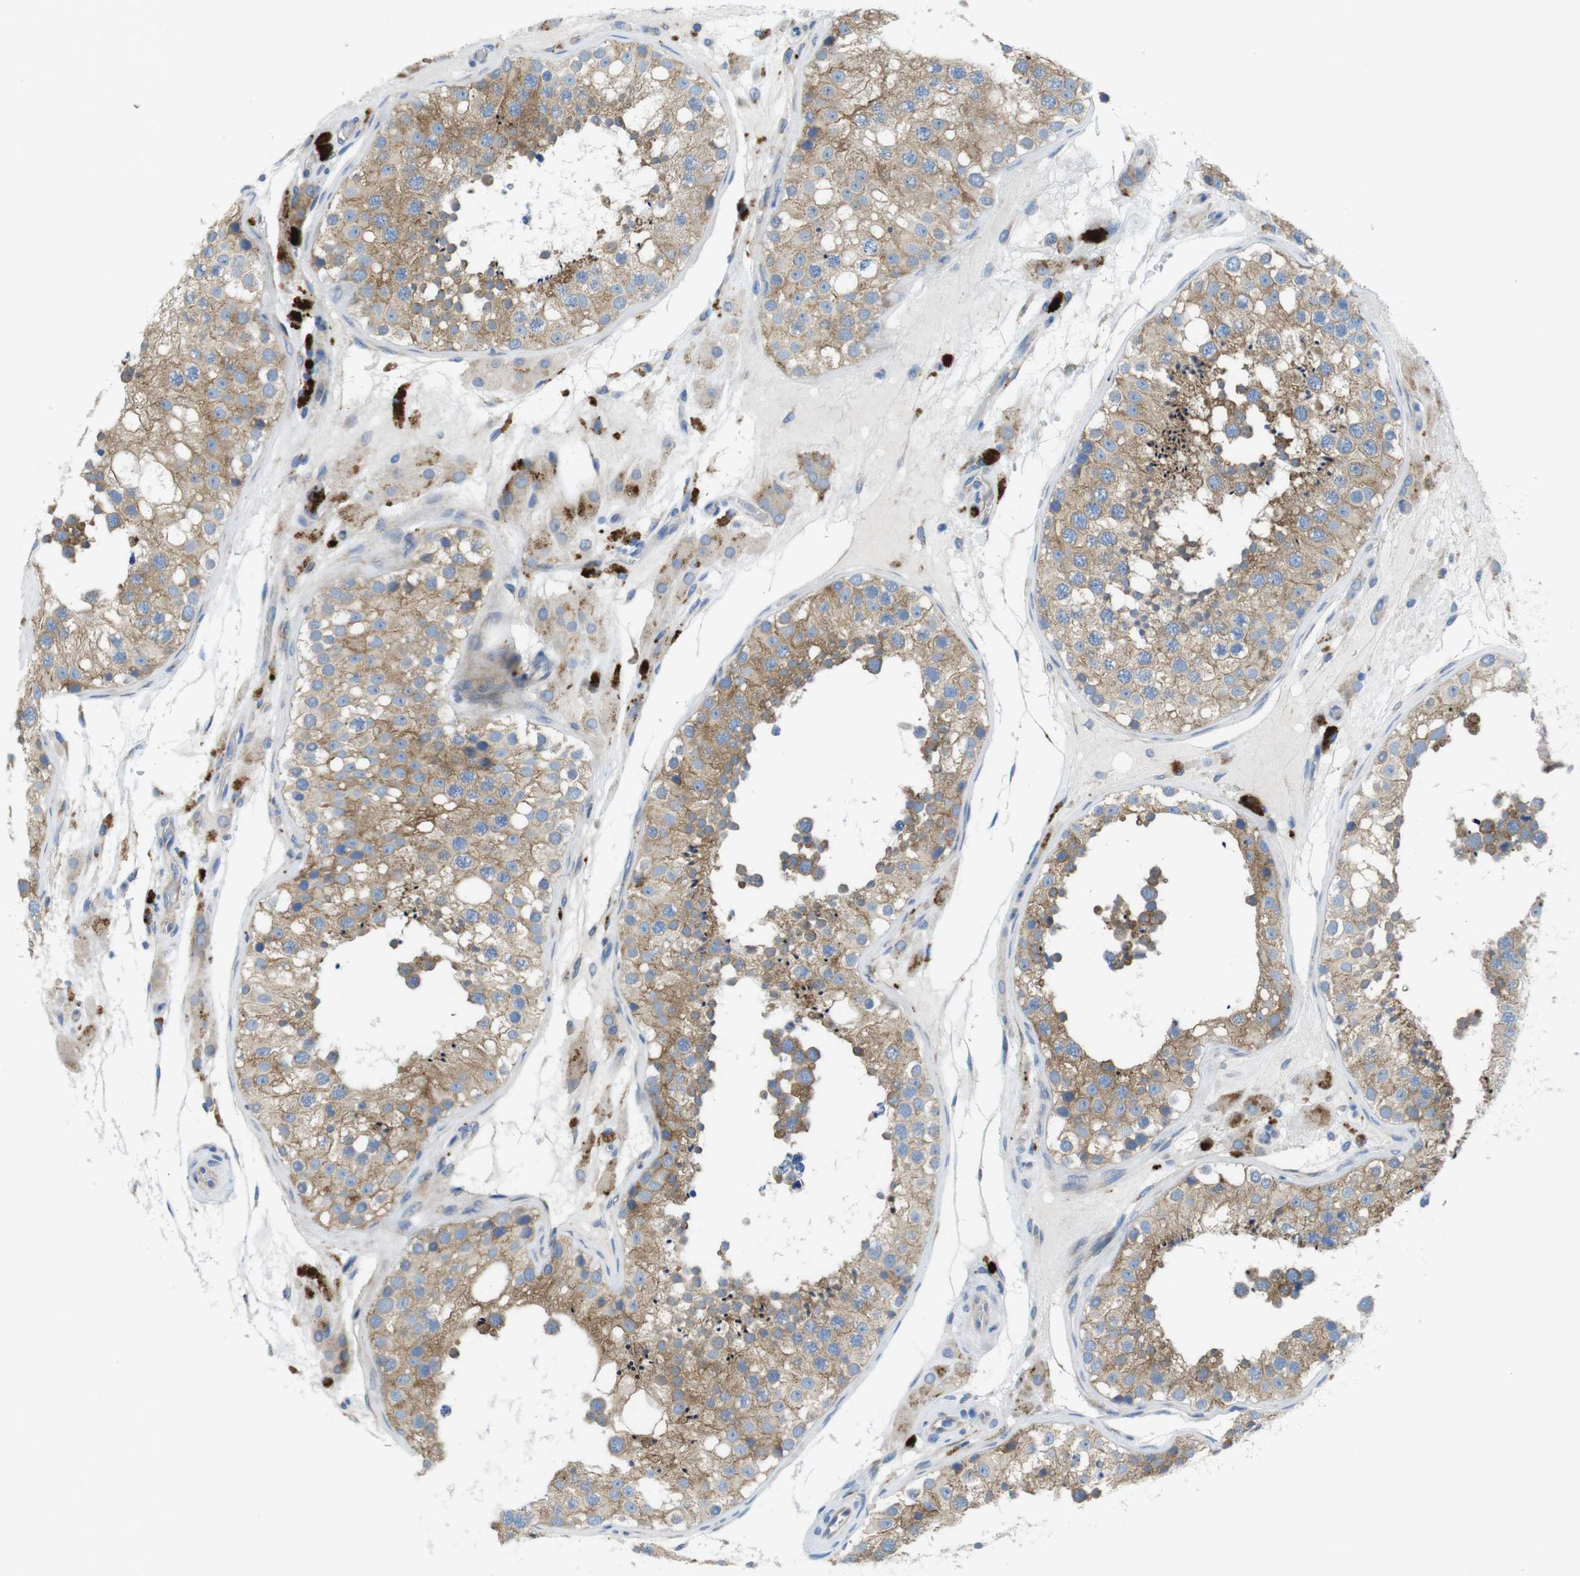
{"staining": {"intensity": "moderate", "quantity": ">75%", "location": "cytoplasmic/membranous"}, "tissue": "testis", "cell_type": "Cells in seminiferous ducts", "image_type": "normal", "snomed": [{"axis": "morphology", "description": "Normal tissue, NOS"}, {"axis": "topography", "description": "Testis"}], "caption": "Moderate cytoplasmic/membranous staining for a protein is present in approximately >75% of cells in seminiferous ducts of benign testis using immunohistochemistry.", "gene": "TMEM234", "patient": {"sex": "male", "age": 26}}